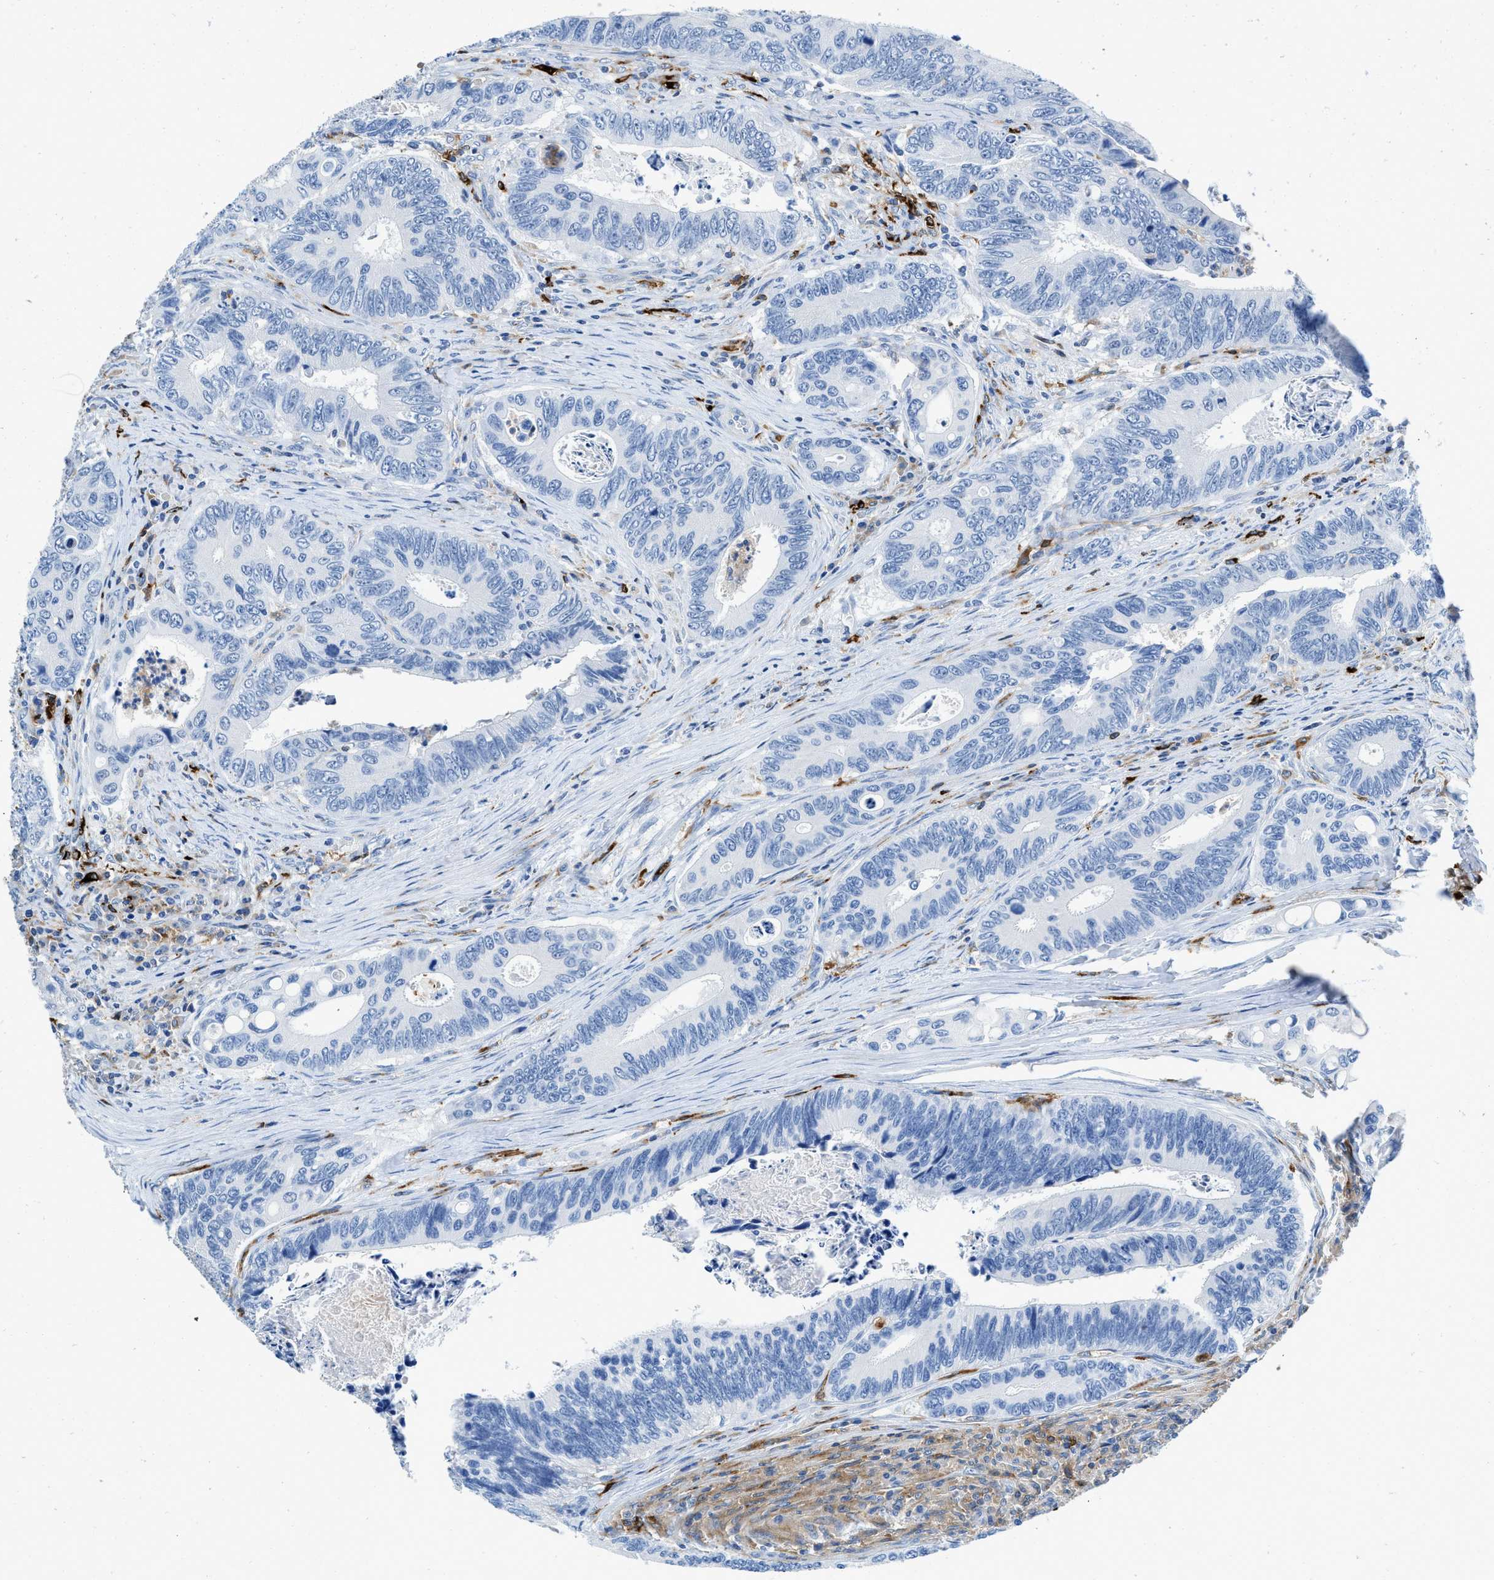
{"staining": {"intensity": "negative", "quantity": "none", "location": "none"}, "tissue": "colorectal cancer", "cell_type": "Tumor cells", "image_type": "cancer", "snomed": [{"axis": "morphology", "description": "Inflammation, NOS"}, {"axis": "morphology", "description": "Adenocarcinoma, NOS"}, {"axis": "topography", "description": "Colon"}], "caption": "Image shows no significant protein positivity in tumor cells of colorectal adenocarcinoma. Brightfield microscopy of immunohistochemistry (IHC) stained with DAB (3,3'-diaminobenzidine) (brown) and hematoxylin (blue), captured at high magnification.", "gene": "CD226", "patient": {"sex": "male", "age": 72}}